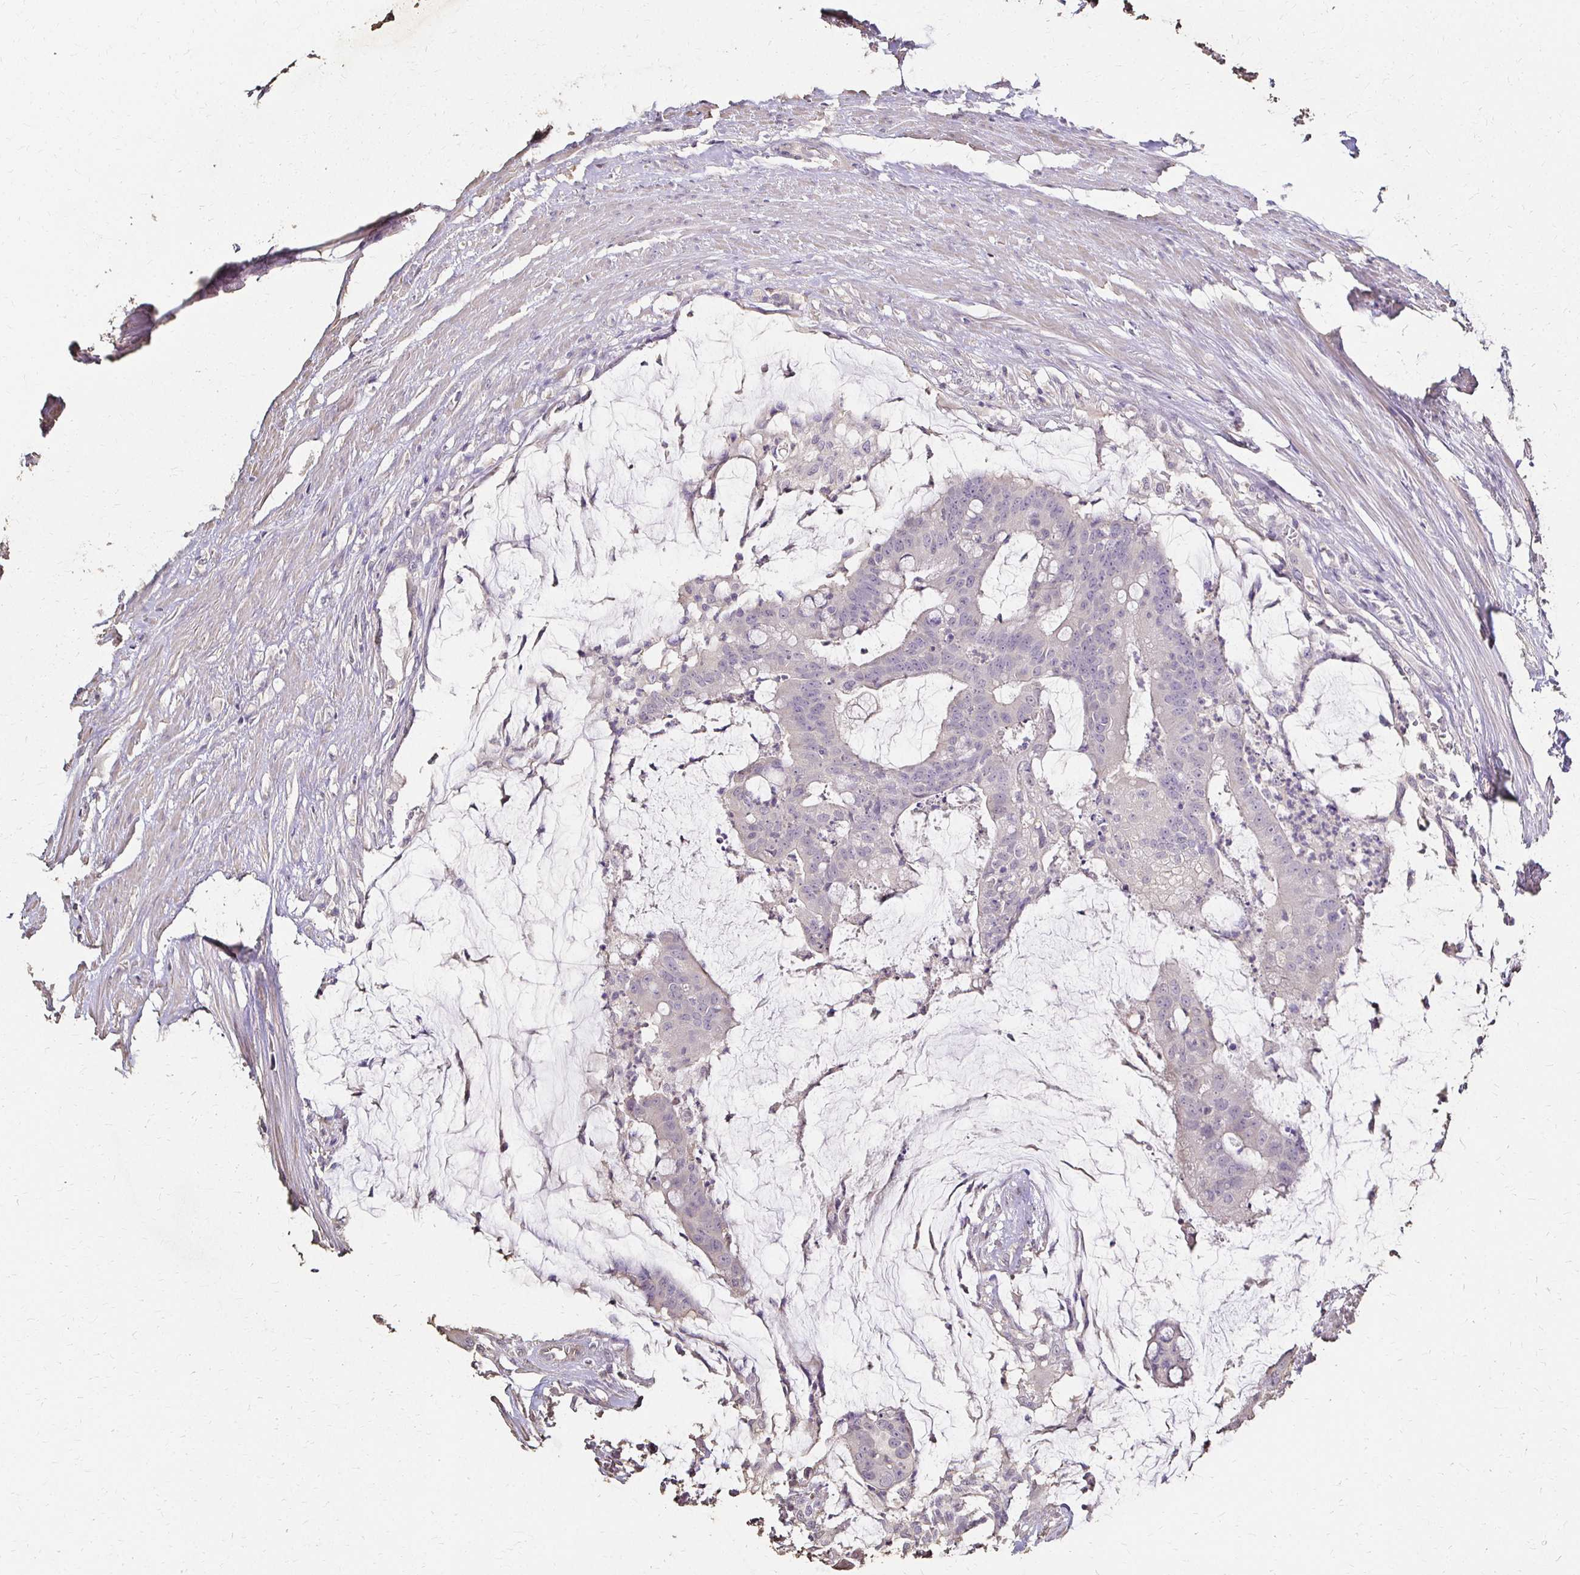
{"staining": {"intensity": "negative", "quantity": "none", "location": "none"}, "tissue": "colorectal cancer", "cell_type": "Tumor cells", "image_type": "cancer", "snomed": [{"axis": "morphology", "description": "Adenocarcinoma, NOS"}, {"axis": "topography", "description": "Colon"}], "caption": "A micrograph of human colorectal cancer is negative for staining in tumor cells.", "gene": "UGT1A6", "patient": {"sex": "male", "age": 62}}